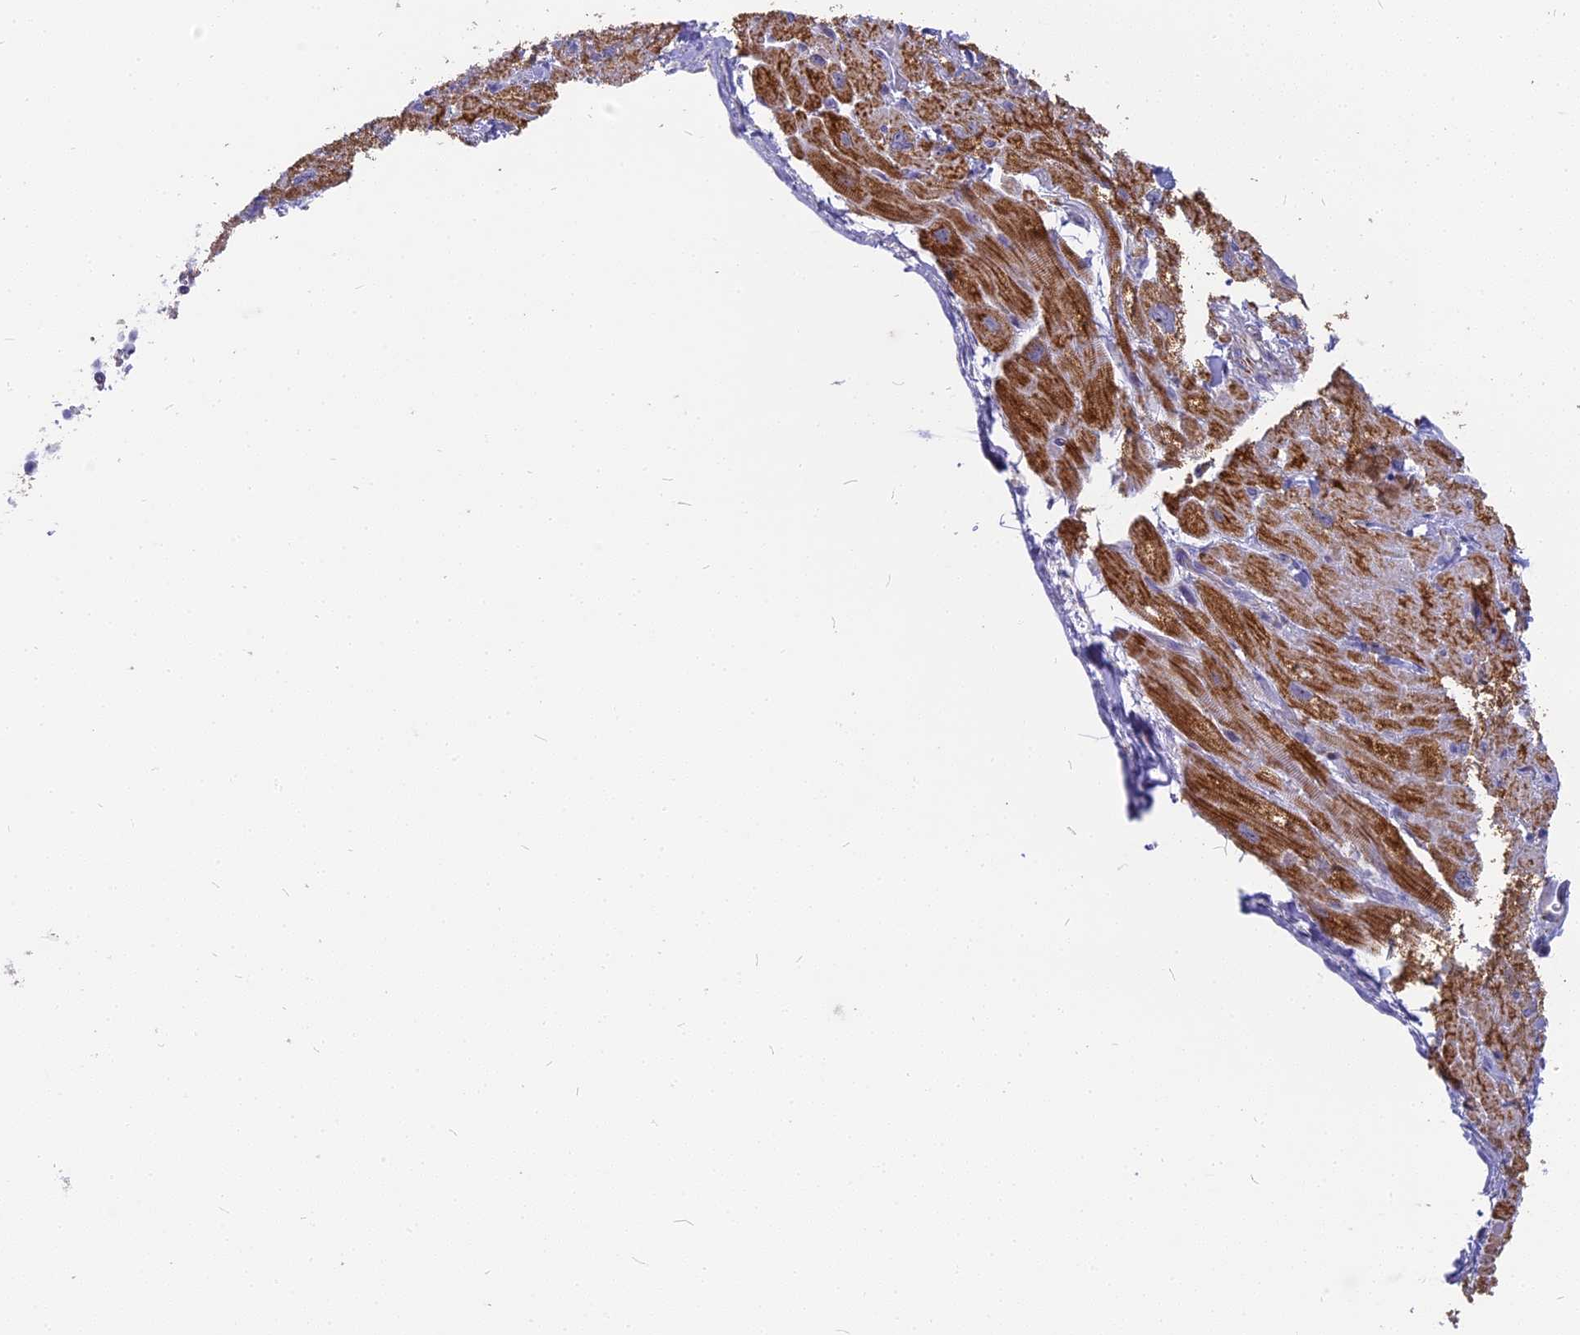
{"staining": {"intensity": "moderate", "quantity": "25%-75%", "location": "cytoplasmic/membranous"}, "tissue": "heart muscle", "cell_type": "Cardiomyocytes", "image_type": "normal", "snomed": [{"axis": "morphology", "description": "Normal tissue, NOS"}, {"axis": "topography", "description": "Heart"}], "caption": "Heart muscle stained with IHC reveals moderate cytoplasmic/membranous staining in approximately 25%-75% of cardiomyocytes.", "gene": "DTWD1", "patient": {"sex": "male", "age": 65}}